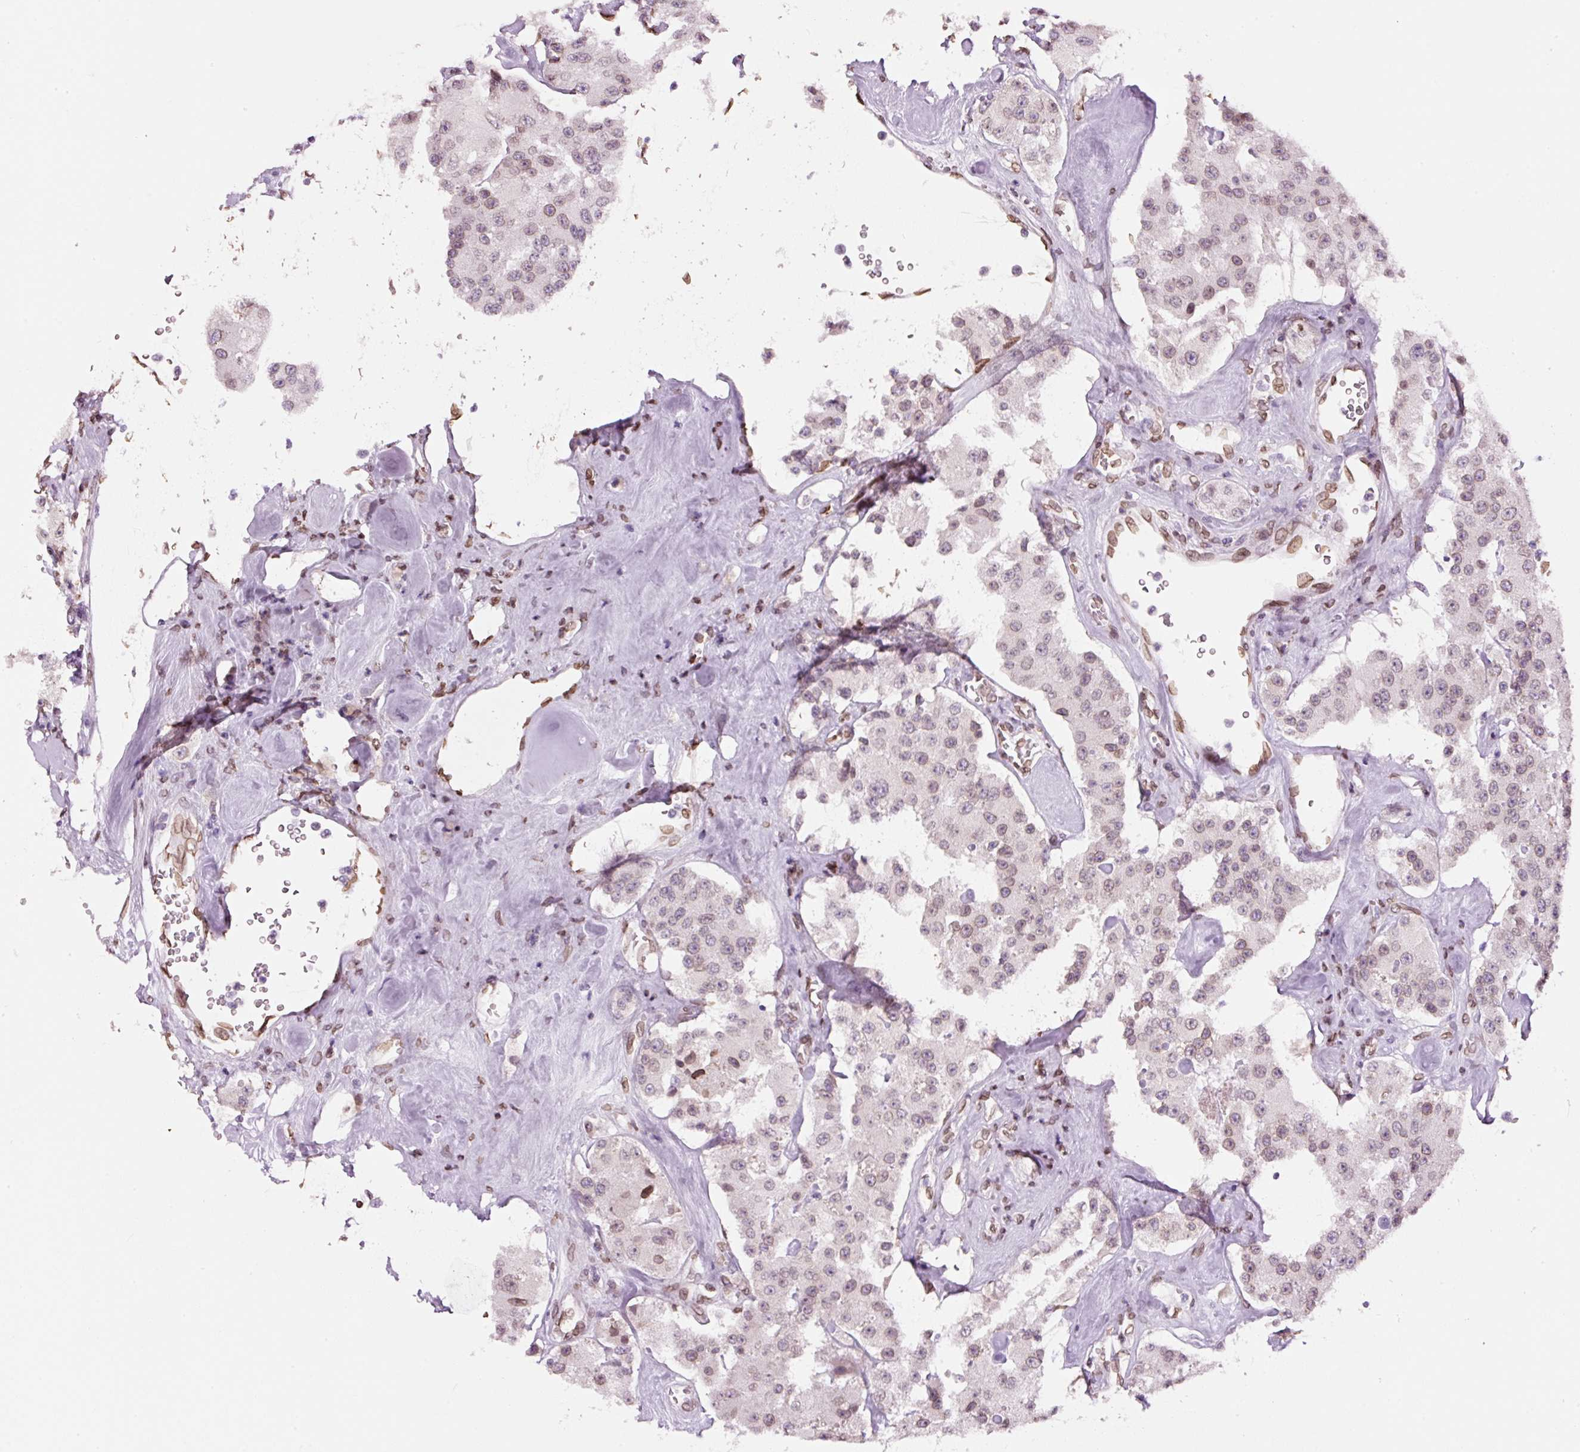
{"staining": {"intensity": "weak", "quantity": "25%-75%", "location": "cytoplasmic/membranous,nuclear"}, "tissue": "carcinoid", "cell_type": "Tumor cells", "image_type": "cancer", "snomed": [{"axis": "morphology", "description": "Carcinoid, malignant, NOS"}, {"axis": "topography", "description": "Pancreas"}], "caption": "Carcinoid stained with a brown dye shows weak cytoplasmic/membranous and nuclear positive expression in approximately 25%-75% of tumor cells.", "gene": "ZNF224", "patient": {"sex": "male", "age": 41}}